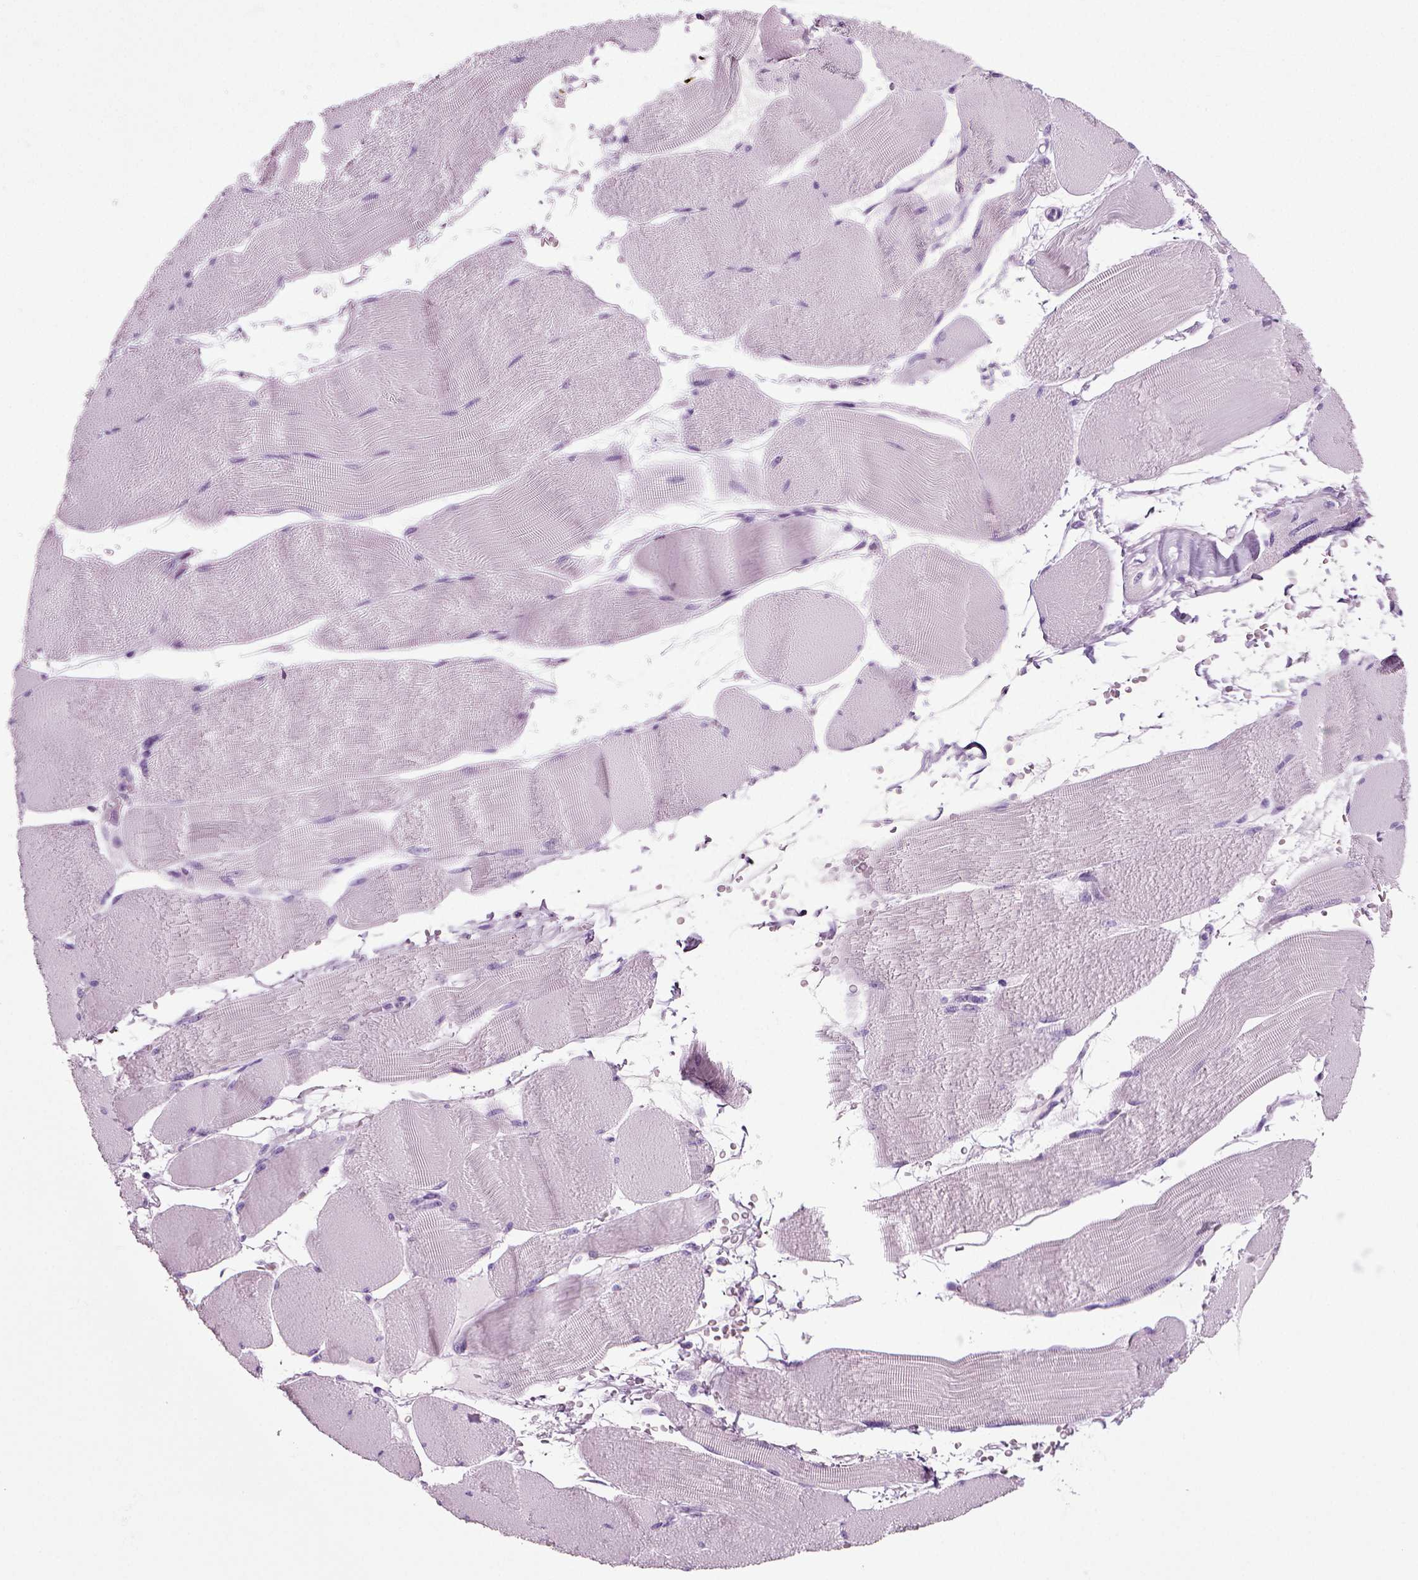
{"staining": {"intensity": "negative", "quantity": "none", "location": "none"}, "tissue": "skeletal muscle", "cell_type": "Myocytes", "image_type": "normal", "snomed": [{"axis": "morphology", "description": "Normal tissue, NOS"}, {"axis": "topography", "description": "Skeletal muscle"}], "caption": "High power microscopy image of an immunohistochemistry (IHC) image of benign skeletal muscle, revealing no significant positivity in myocytes. (Brightfield microscopy of DAB (3,3'-diaminobenzidine) immunohistochemistry at high magnification).", "gene": "CD109", "patient": {"sex": "male", "age": 56}}